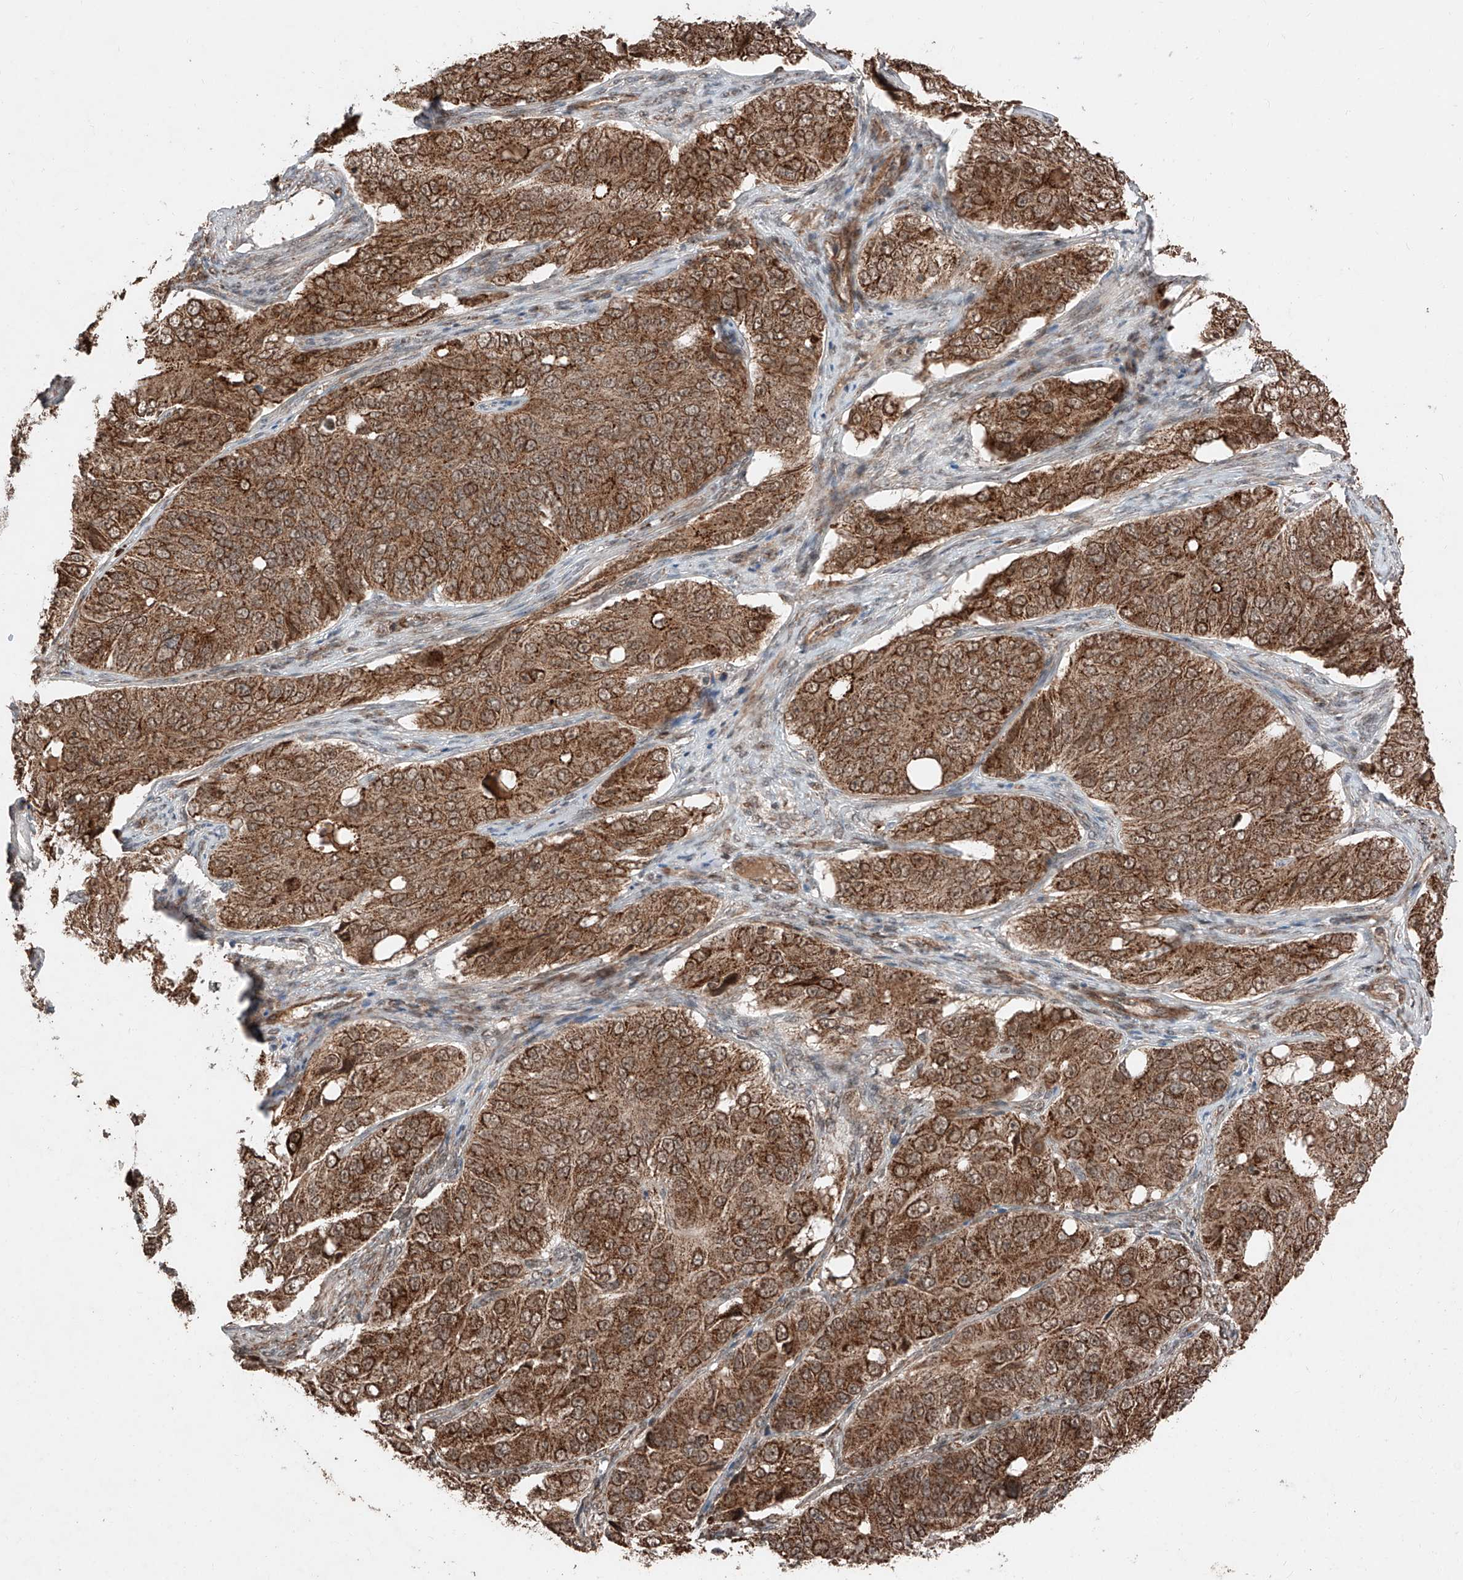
{"staining": {"intensity": "strong", "quantity": ">75%", "location": "cytoplasmic/membranous"}, "tissue": "ovarian cancer", "cell_type": "Tumor cells", "image_type": "cancer", "snomed": [{"axis": "morphology", "description": "Carcinoma, endometroid"}, {"axis": "topography", "description": "Ovary"}], "caption": "Brown immunohistochemical staining in human ovarian cancer (endometroid carcinoma) demonstrates strong cytoplasmic/membranous expression in about >75% of tumor cells.", "gene": "ZSCAN29", "patient": {"sex": "female", "age": 51}}